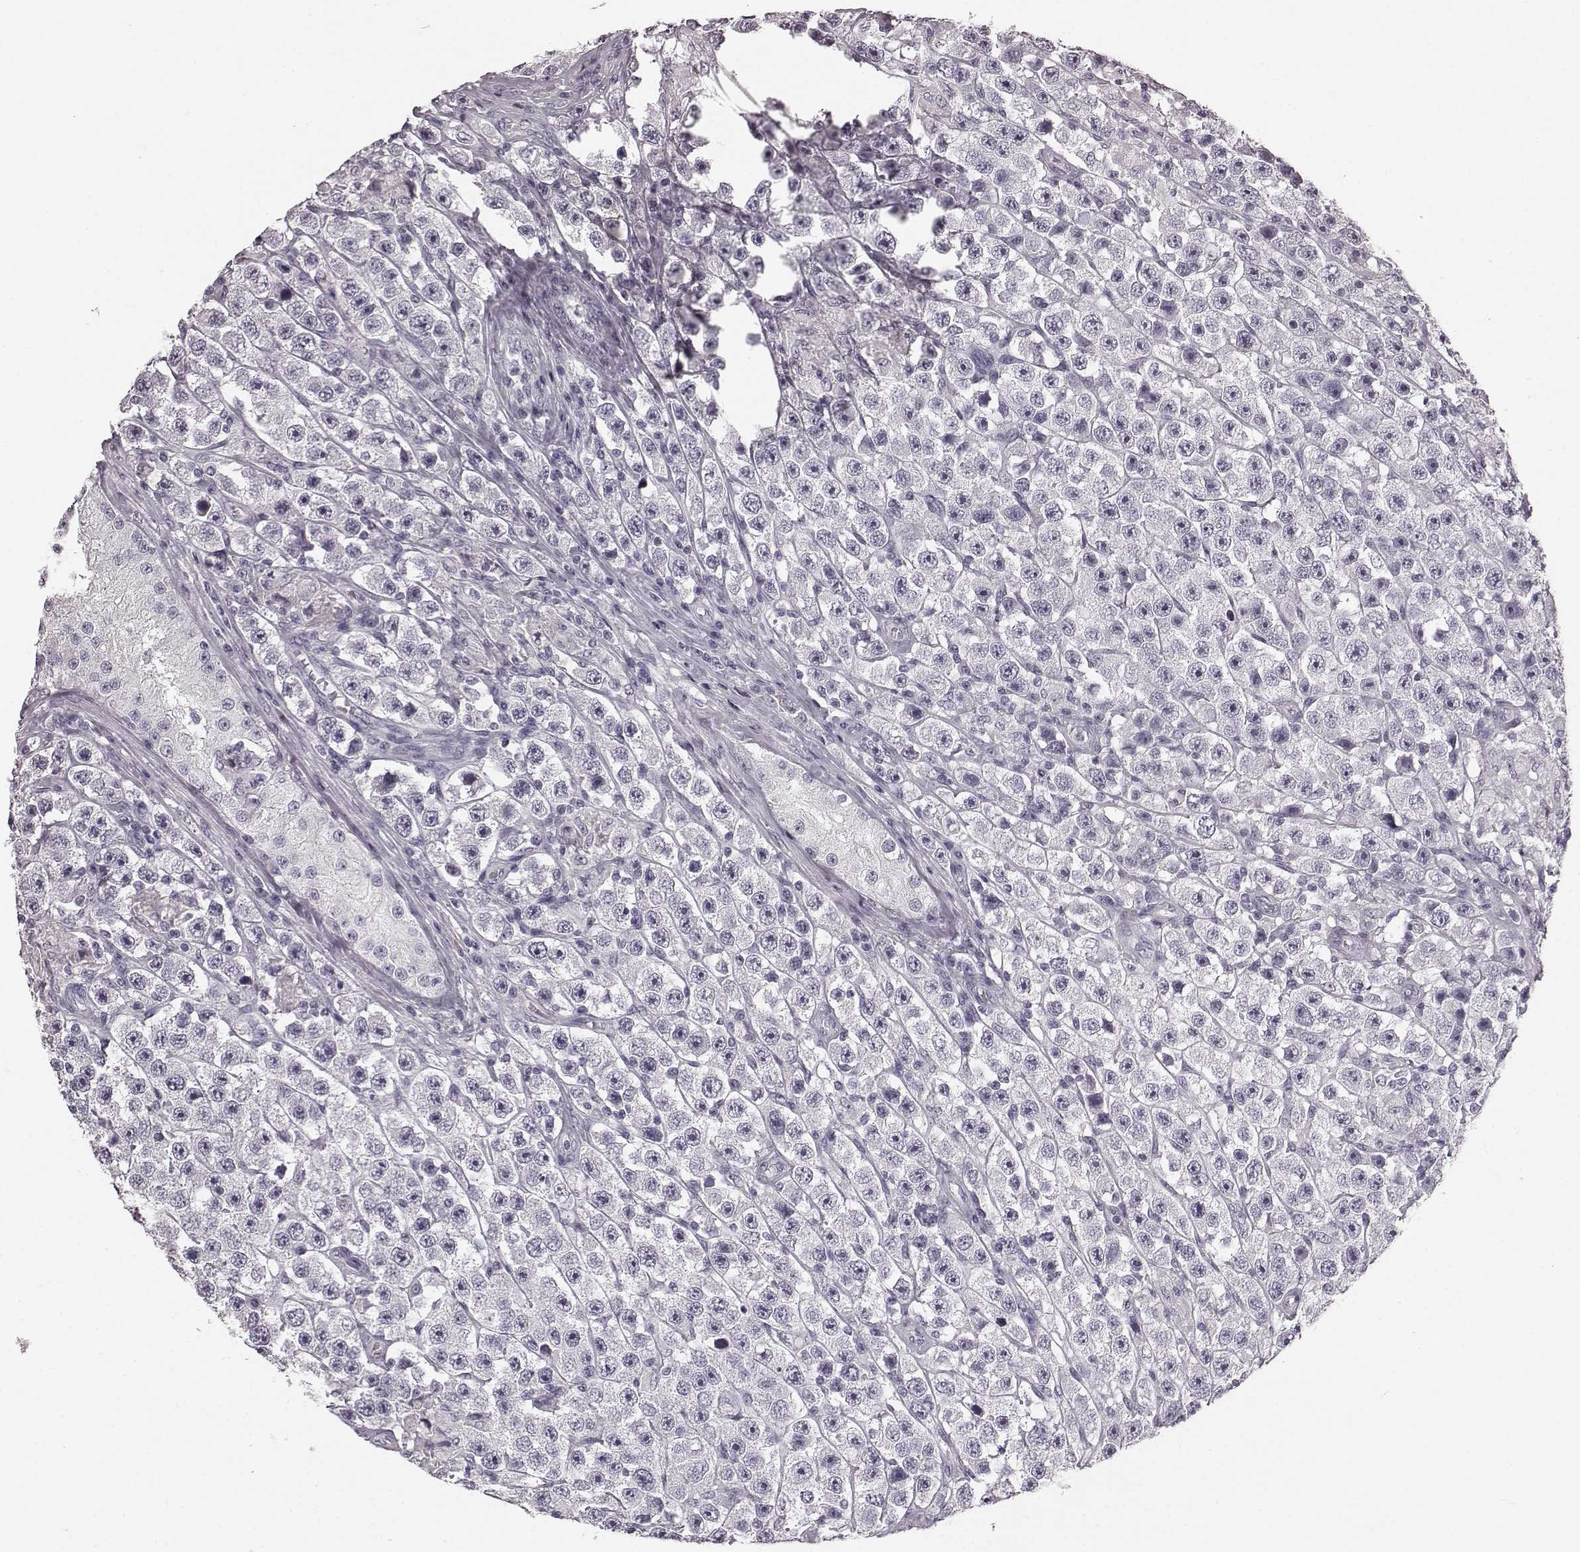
{"staining": {"intensity": "negative", "quantity": "none", "location": "none"}, "tissue": "testis cancer", "cell_type": "Tumor cells", "image_type": "cancer", "snomed": [{"axis": "morphology", "description": "Seminoma, NOS"}, {"axis": "topography", "description": "Testis"}], "caption": "High magnification brightfield microscopy of seminoma (testis) stained with DAB (3,3'-diaminobenzidine) (brown) and counterstained with hematoxylin (blue): tumor cells show no significant staining.", "gene": "TMPRSS15", "patient": {"sex": "male", "age": 45}}